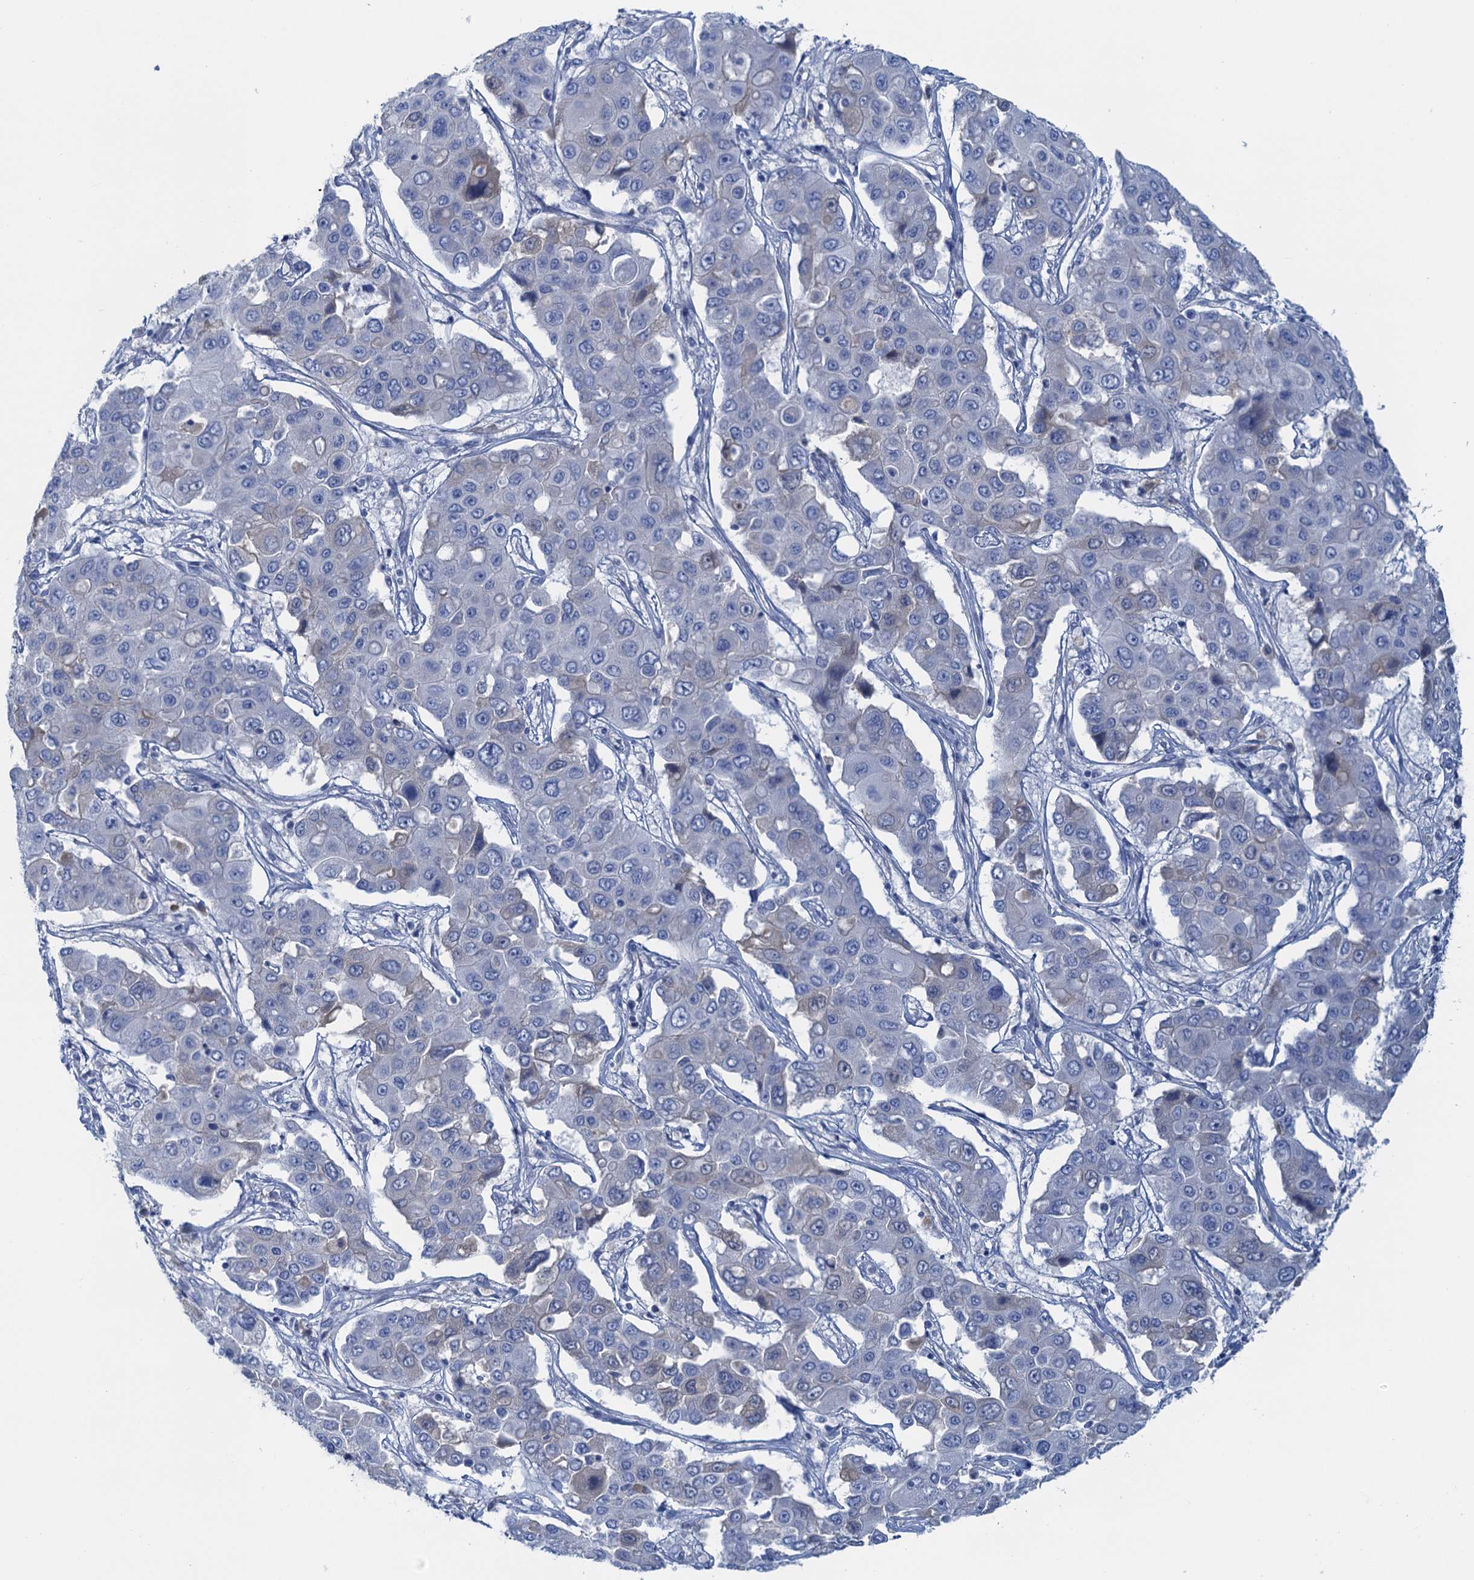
{"staining": {"intensity": "negative", "quantity": "none", "location": "none"}, "tissue": "liver cancer", "cell_type": "Tumor cells", "image_type": "cancer", "snomed": [{"axis": "morphology", "description": "Cholangiocarcinoma"}, {"axis": "topography", "description": "Liver"}], "caption": "IHC image of liver cholangiocarcinoma stained for a protein (brown), which exhibits no positivity in tumor cells. (Brightfield microscopy of DAB (3,3'-diaminobenzidine) immunohistochemistry at high magnification).", "gene": "MYADML2", "patient": {"sex": "male", "age": 67}}